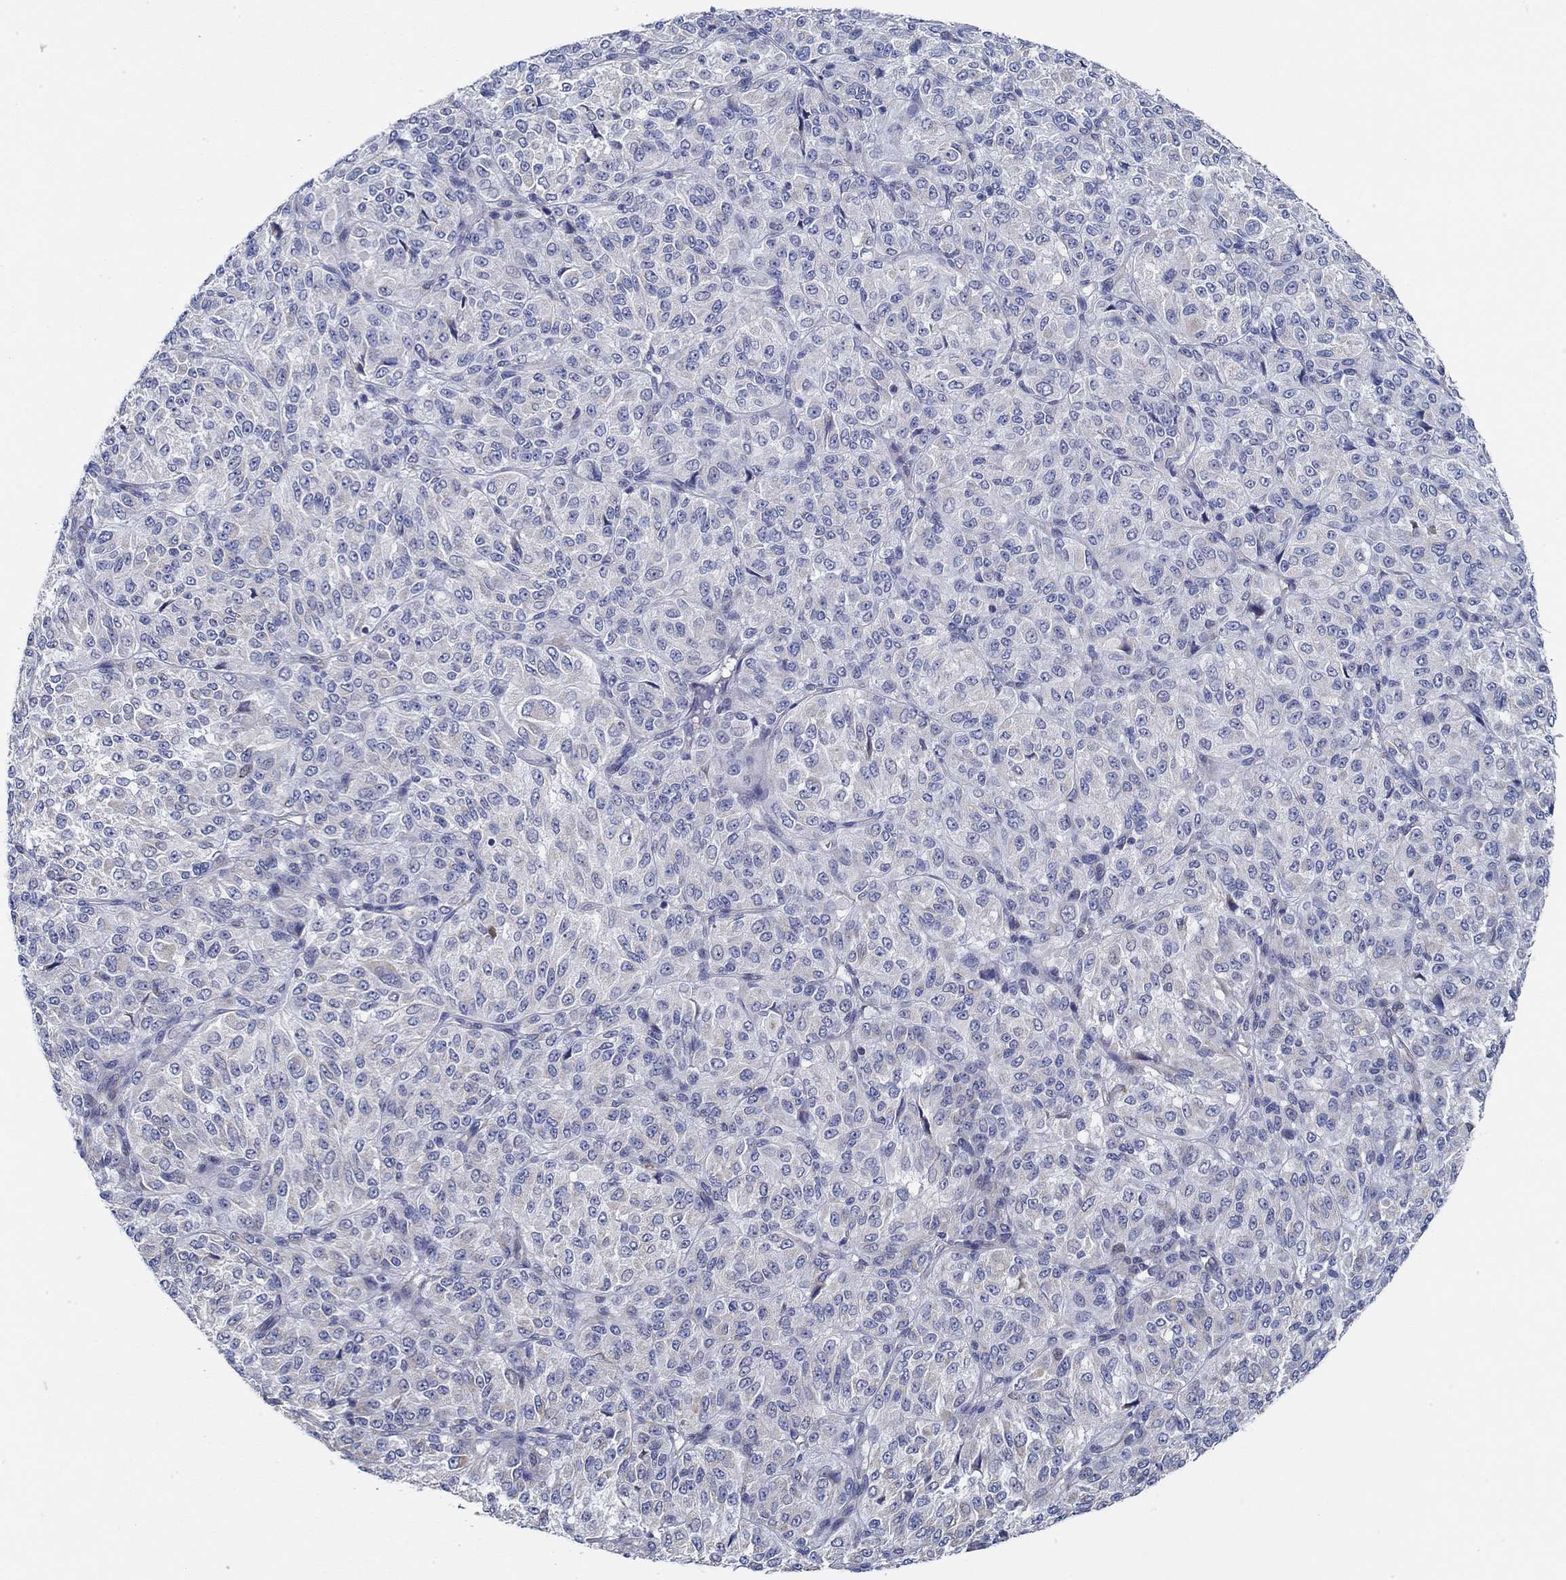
{"staining": {"intensity": "negative", "quantity": "none", "location": "none"}, "tissue": "melanoma", "cell_type": "Tumor cells", "image_type": "cancer", "snomed": [{"axis": "morphology", "description": "Malignant melanoma, Metastatic site"}, {"axis": "topography", "description": "Brain"}], "caption": "The image displays no staining of tumor cells in malignant melanoma (metastatic site).", "gene": "CFAP61", "patient": {"sex": "female", "age": 56}}